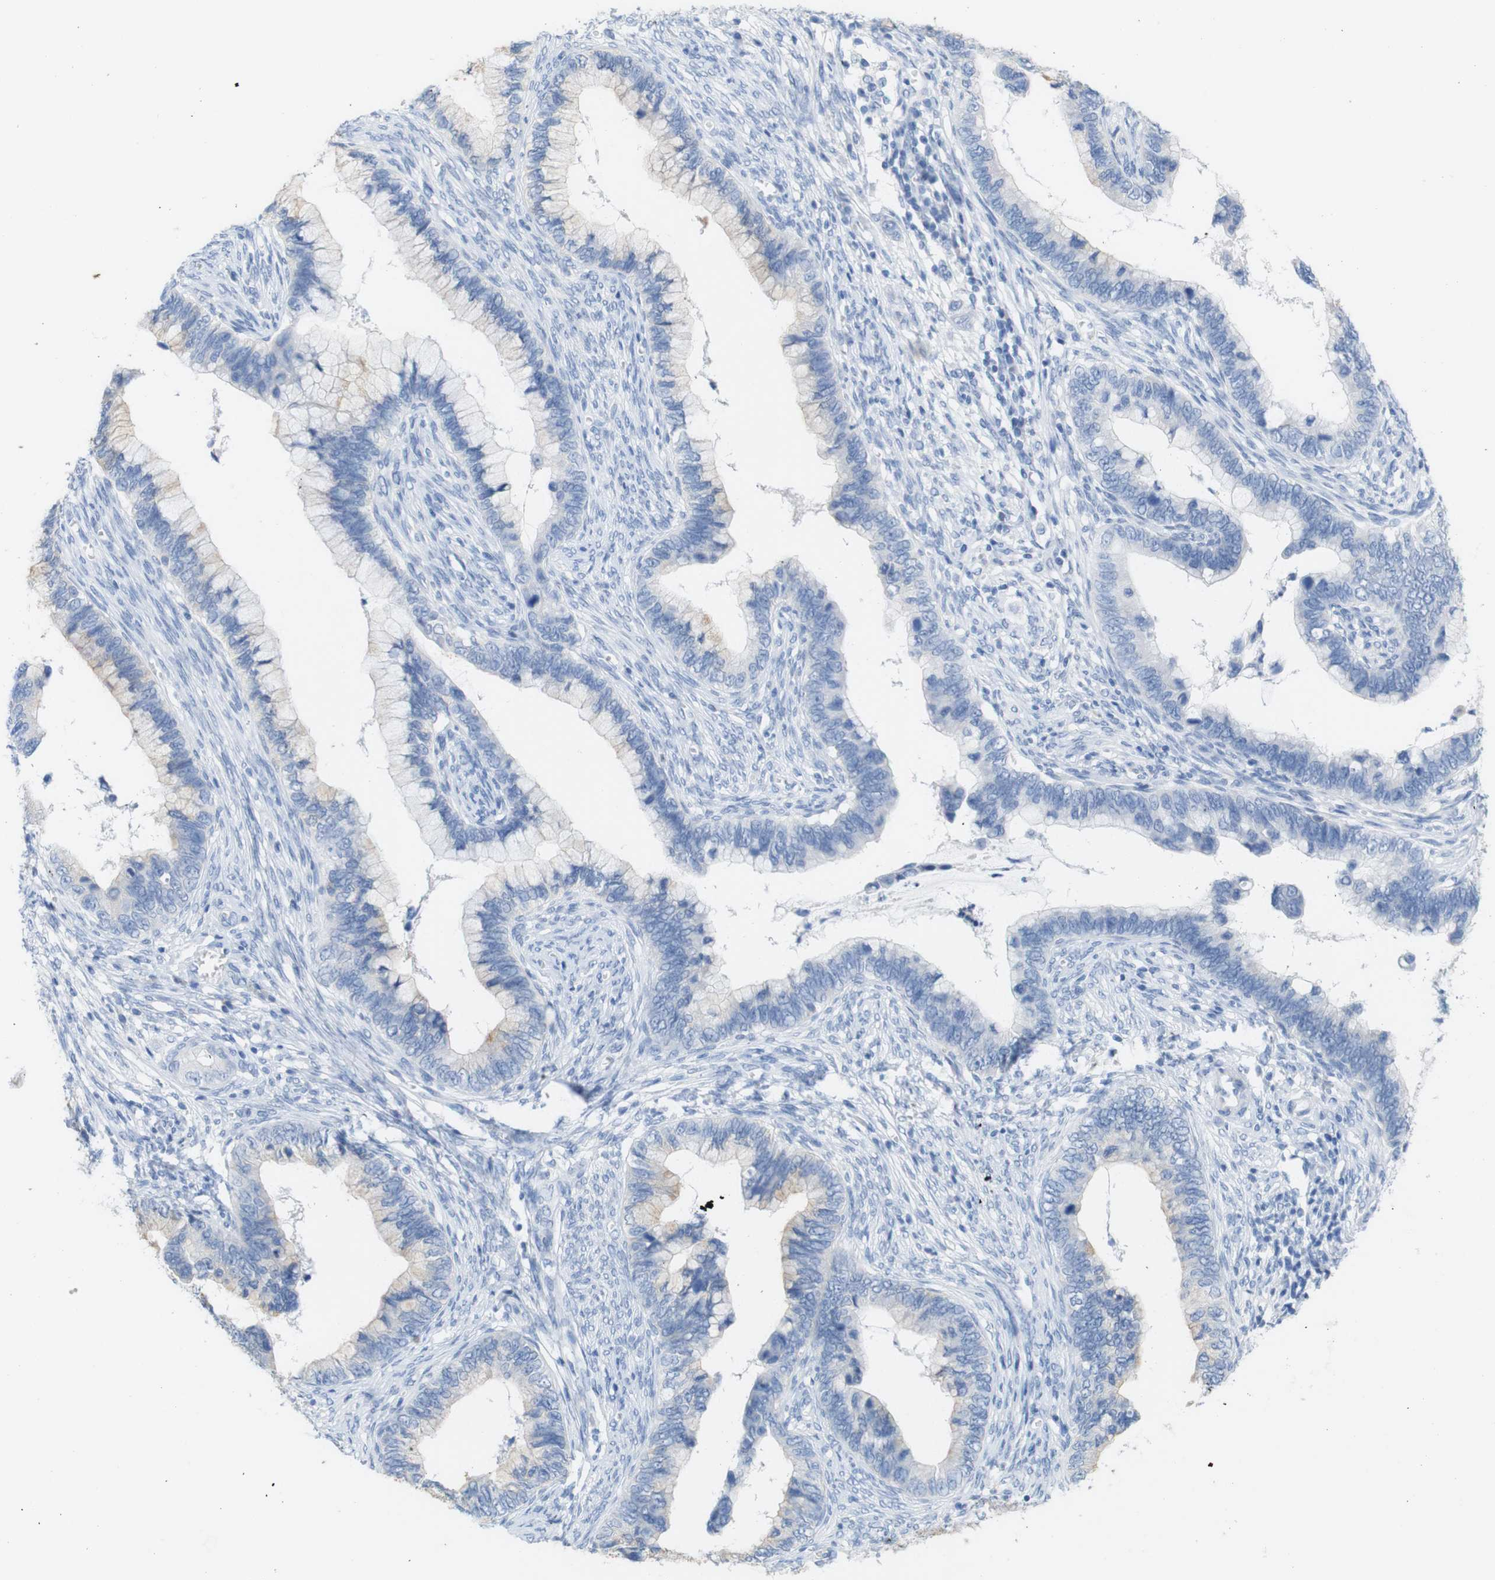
{"staining": {"intensity": "weak", "quantity": "<25%", "location": "cytoplasmic/membranous"}, "tissue": "cervical cancer", "cell_type": "Tumor cells", "image_type": "cancer", "snomed": [{"axis": "morphology", "description": "Adenocarcinoma, NOS"}, {"axis": "topography", "description": "Cervix"}], "caption": "Human cervical cancer (adenocarcinoma) stained for a protein using immunohistochemistry (IHC) demonstrates no positivity in tumor cells.", "gene": "LAG3", "patient": {"sex": "female", "age": 44}}